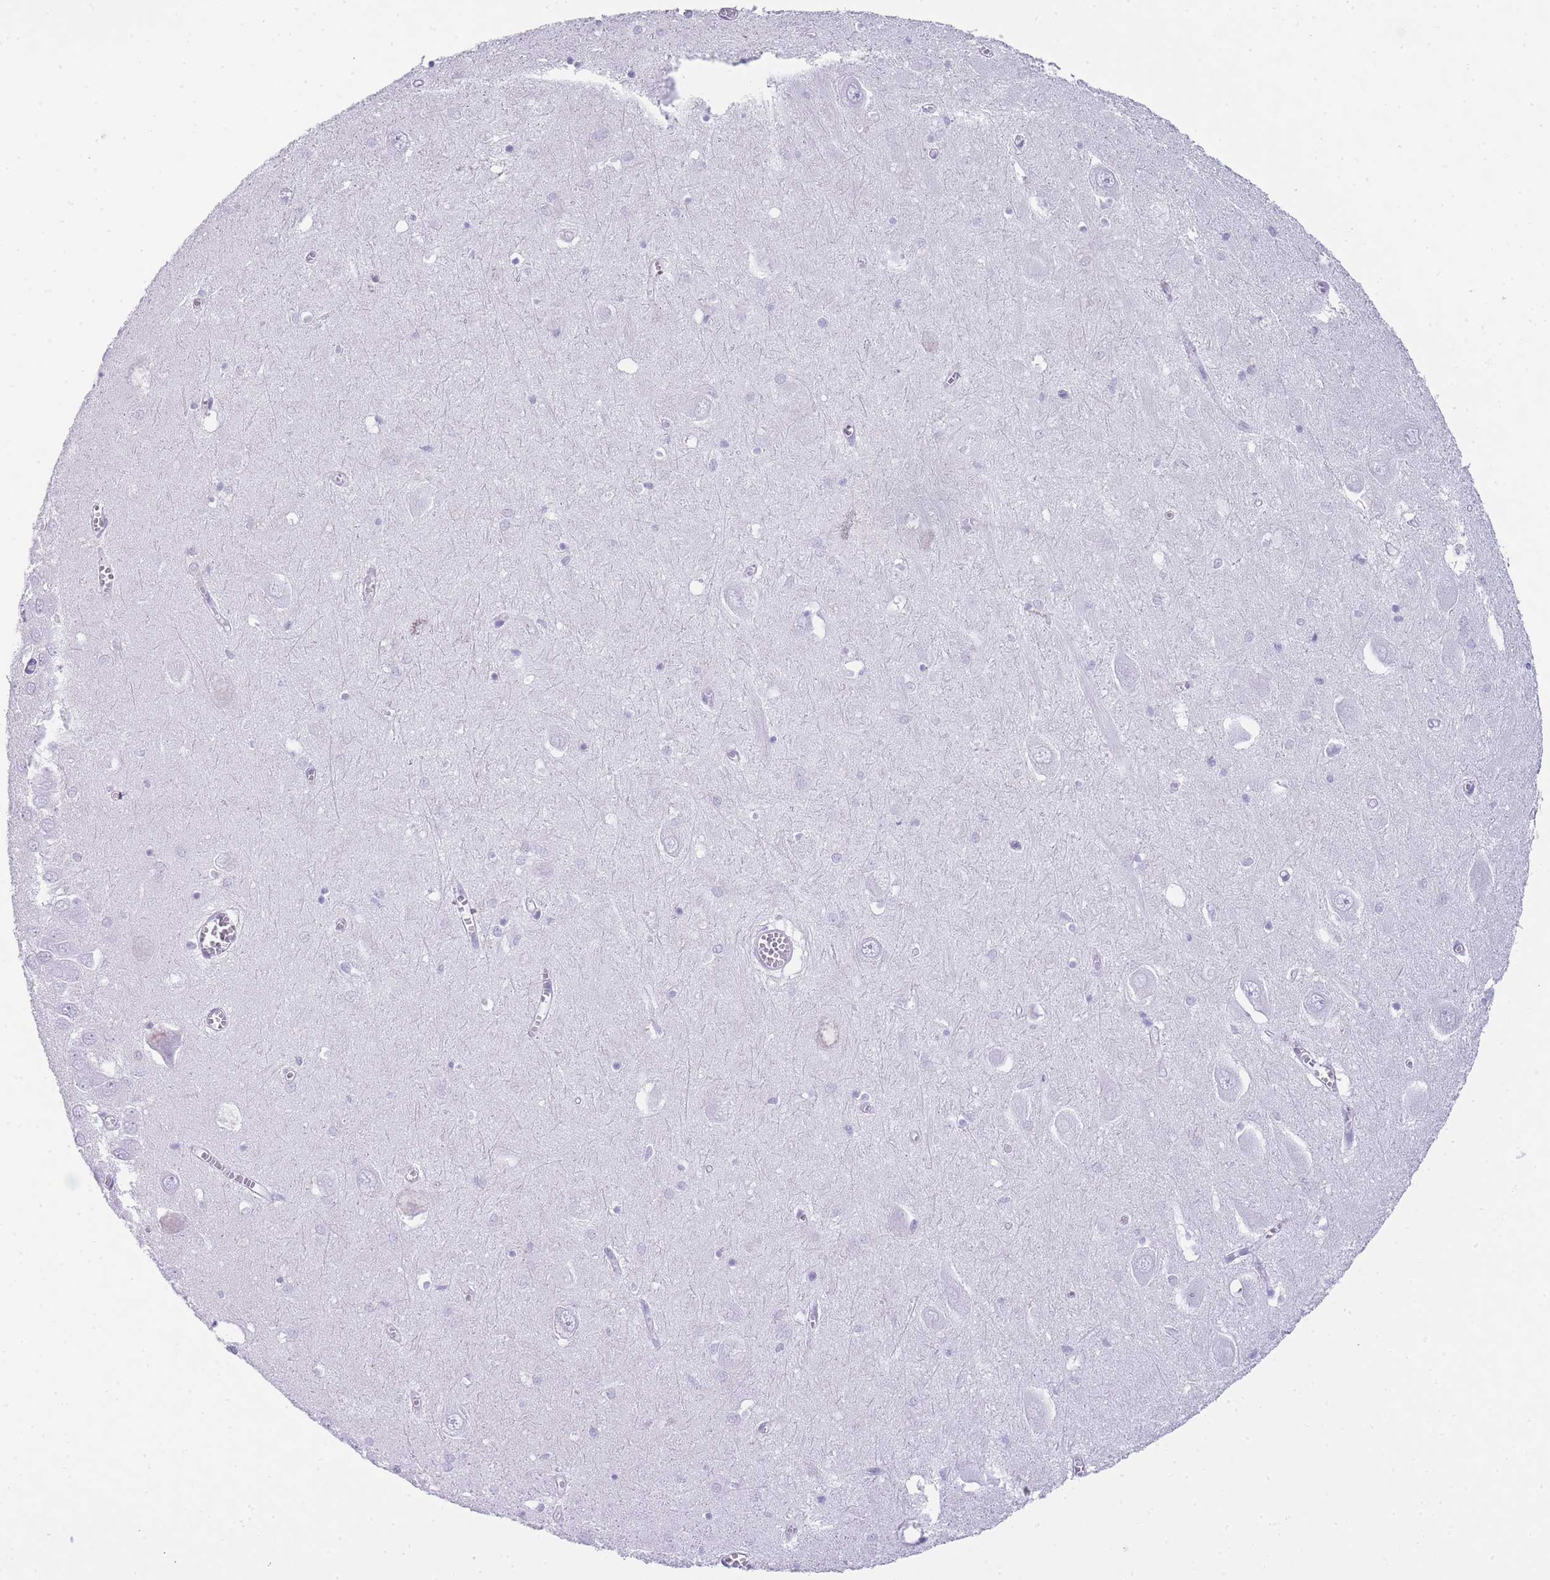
{"staining": {"intensity": "negative", "quantity": "none", "location": "none"}, "tissue": "hippocampus", "cell_type": "Glial cells", "image_type": "normal", "snomed": [{"axis": "morphology", "description": "Normal tissue, NOS"}, {"axis": "topography", "description": "Hippocampus"}], "caption": "An immunohistochemistry (IHC) image of normal hippocampus is shown. There is no staining in glial cells of hippocampus.", "gene": "INS", "patient": {"sex": "male", "age": 70}}